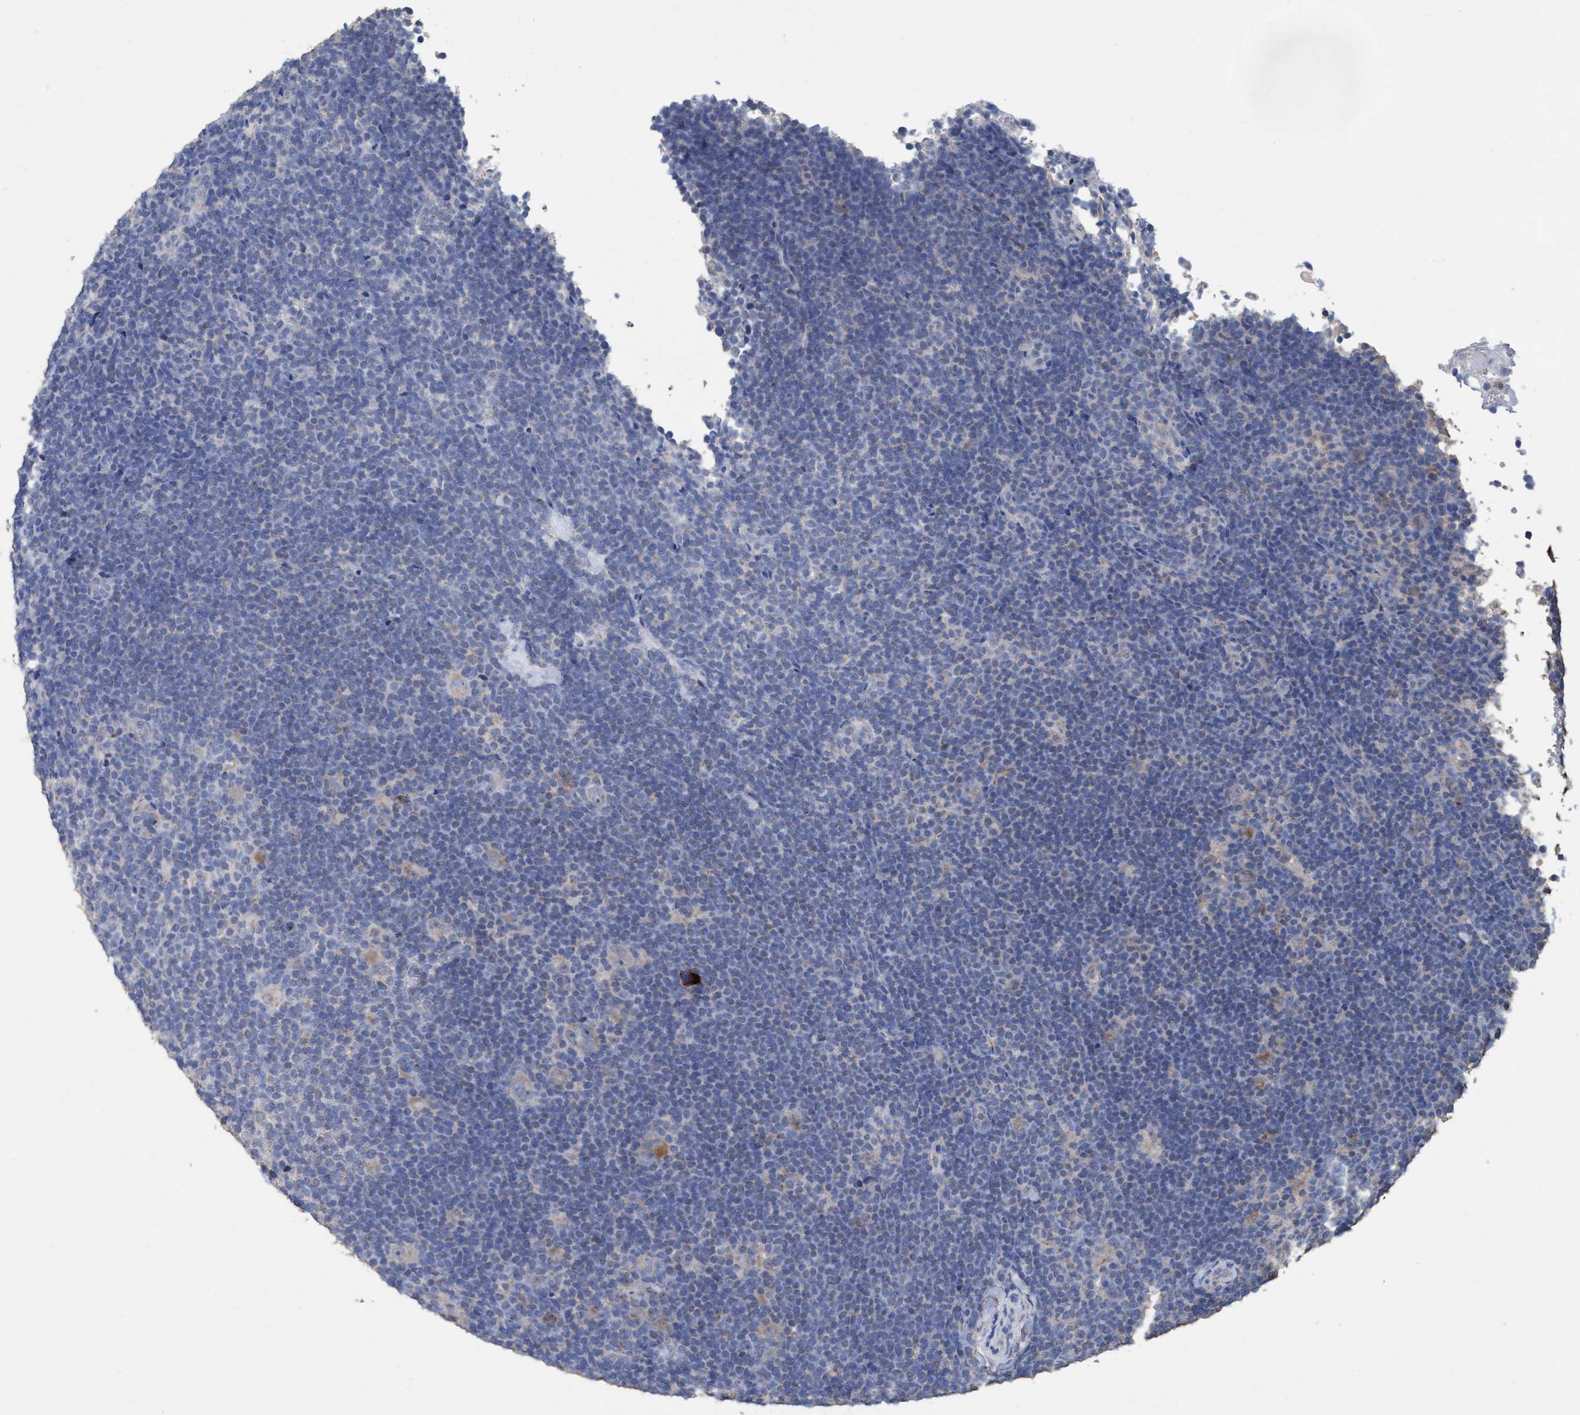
{"staining": {"intensity": "negative", "quantity": "none", "location": "none"}, "tissue": "lymphoma", "cell_type": "Tumor cells", "image_type": "cancer", "snomed": [{"axis": "morphology", "description": "Hodgkin's disease, NOS"}, {"axis": "topography", "description": "Lymph node"}], "caption": "A high-resolution image shows immunohistochemistry (IHC) staining of Hodgkin's disease, which exhibits no significant expression in tumor cells. (DAB (3,3'-diaminobenzidine) immunohistochemistry (IHC) with hematoxylin counter stain).", "gene": "RSAD1", "patient": {"sex": "female", "age": 57}}